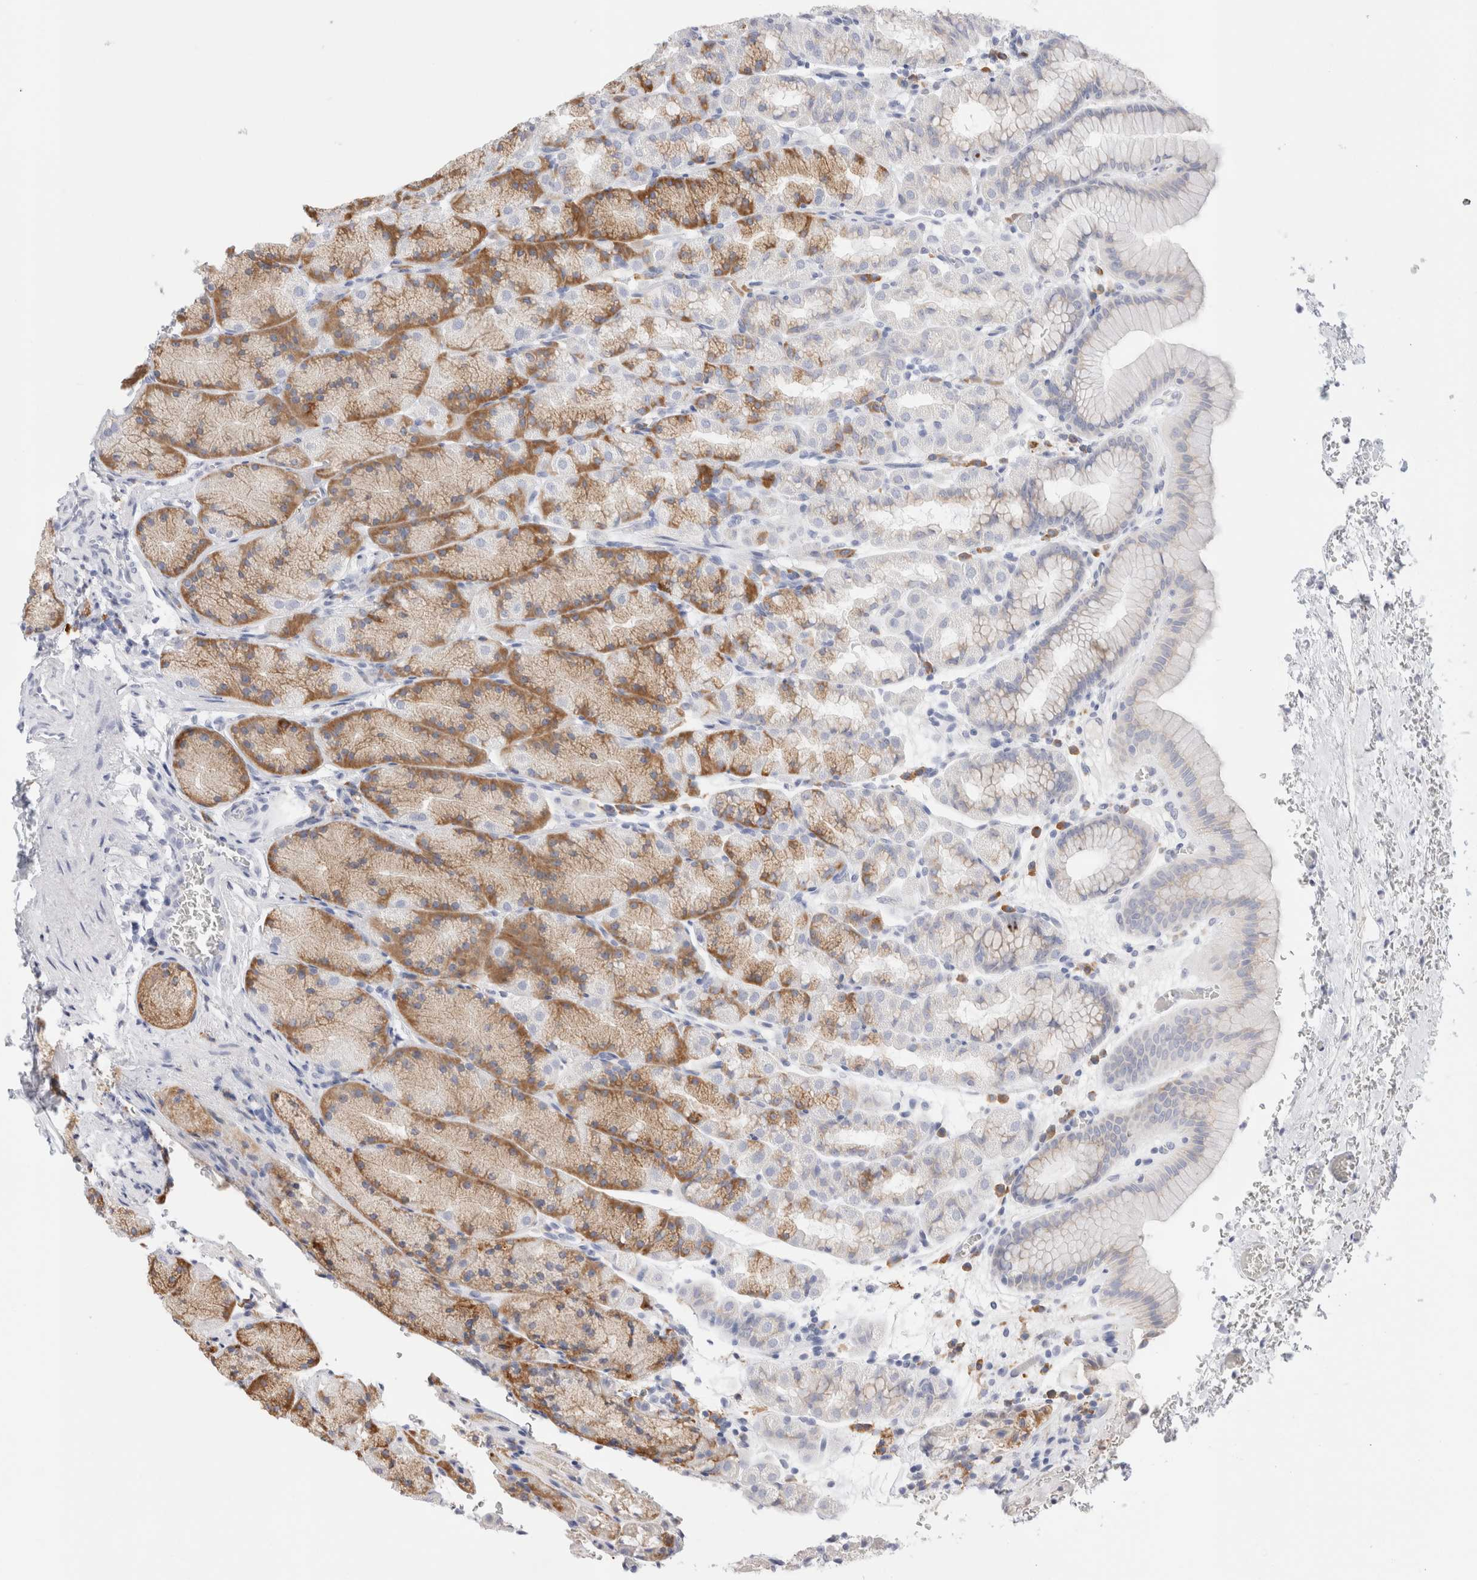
{"staining": {"intensity": "moderate", "quantity": "25%-75%", "location": "cytoplasmic/membranous"}, "tissue": "stomach", "cell_type": "Glandular cells", "image_type": "normal", "snomed": [{"axis": "morphology", "description": "Normal tissue, NOS"}, {"axis": "topography", "description": "Stomach"}], "caption": "Immunohistochemical staining of unremarkable human stomach displays 25%-75% levels of moderate cytoplasmic/membranous protein positivity in approximately 25%-75% of glandular cells. (DAB = brown stain, brightfield microscopy at high magnification).", "gene": "CSK", "patient": {"sex": "male", "age": 42}}